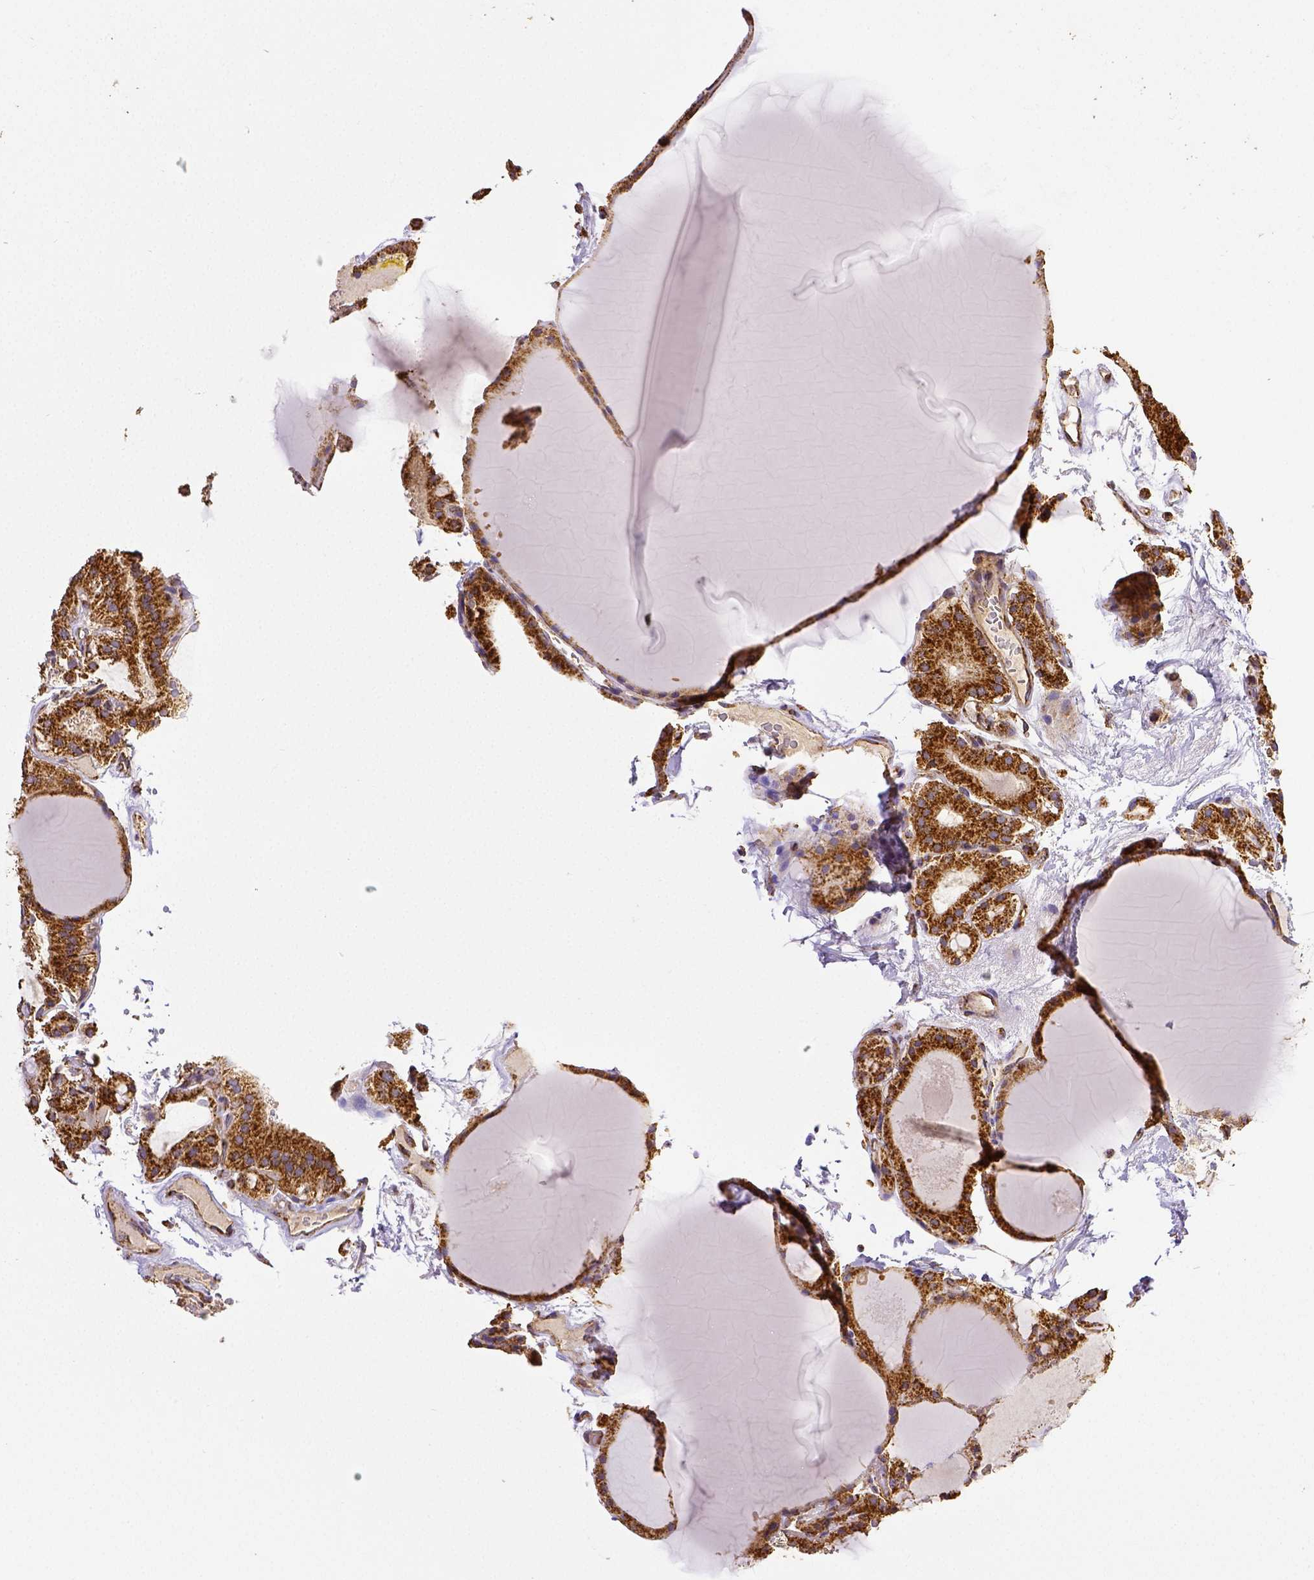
{"staining": {"intensity": "moderate", "quantity": ">75%", "location": "cytoplasmic/membranous"}, "tissue": "thyroid cancer", "cell_type": "Tumor cells", "image_type": "cancer", "snomed": [{"axis": "morphology", "description": "Papillary adenocarcinoma, NOS"}, {"axis": "topography", "description": "Thyroid gland"}], "caption": "This image displays immunohistochemistry staining of human thyroid cancer, with medium moderate cytoplasmic/membranous expression in about >75% of tumor cells.", "gene": "SDHB", "patient": {"sex": "male", "age": 87}}